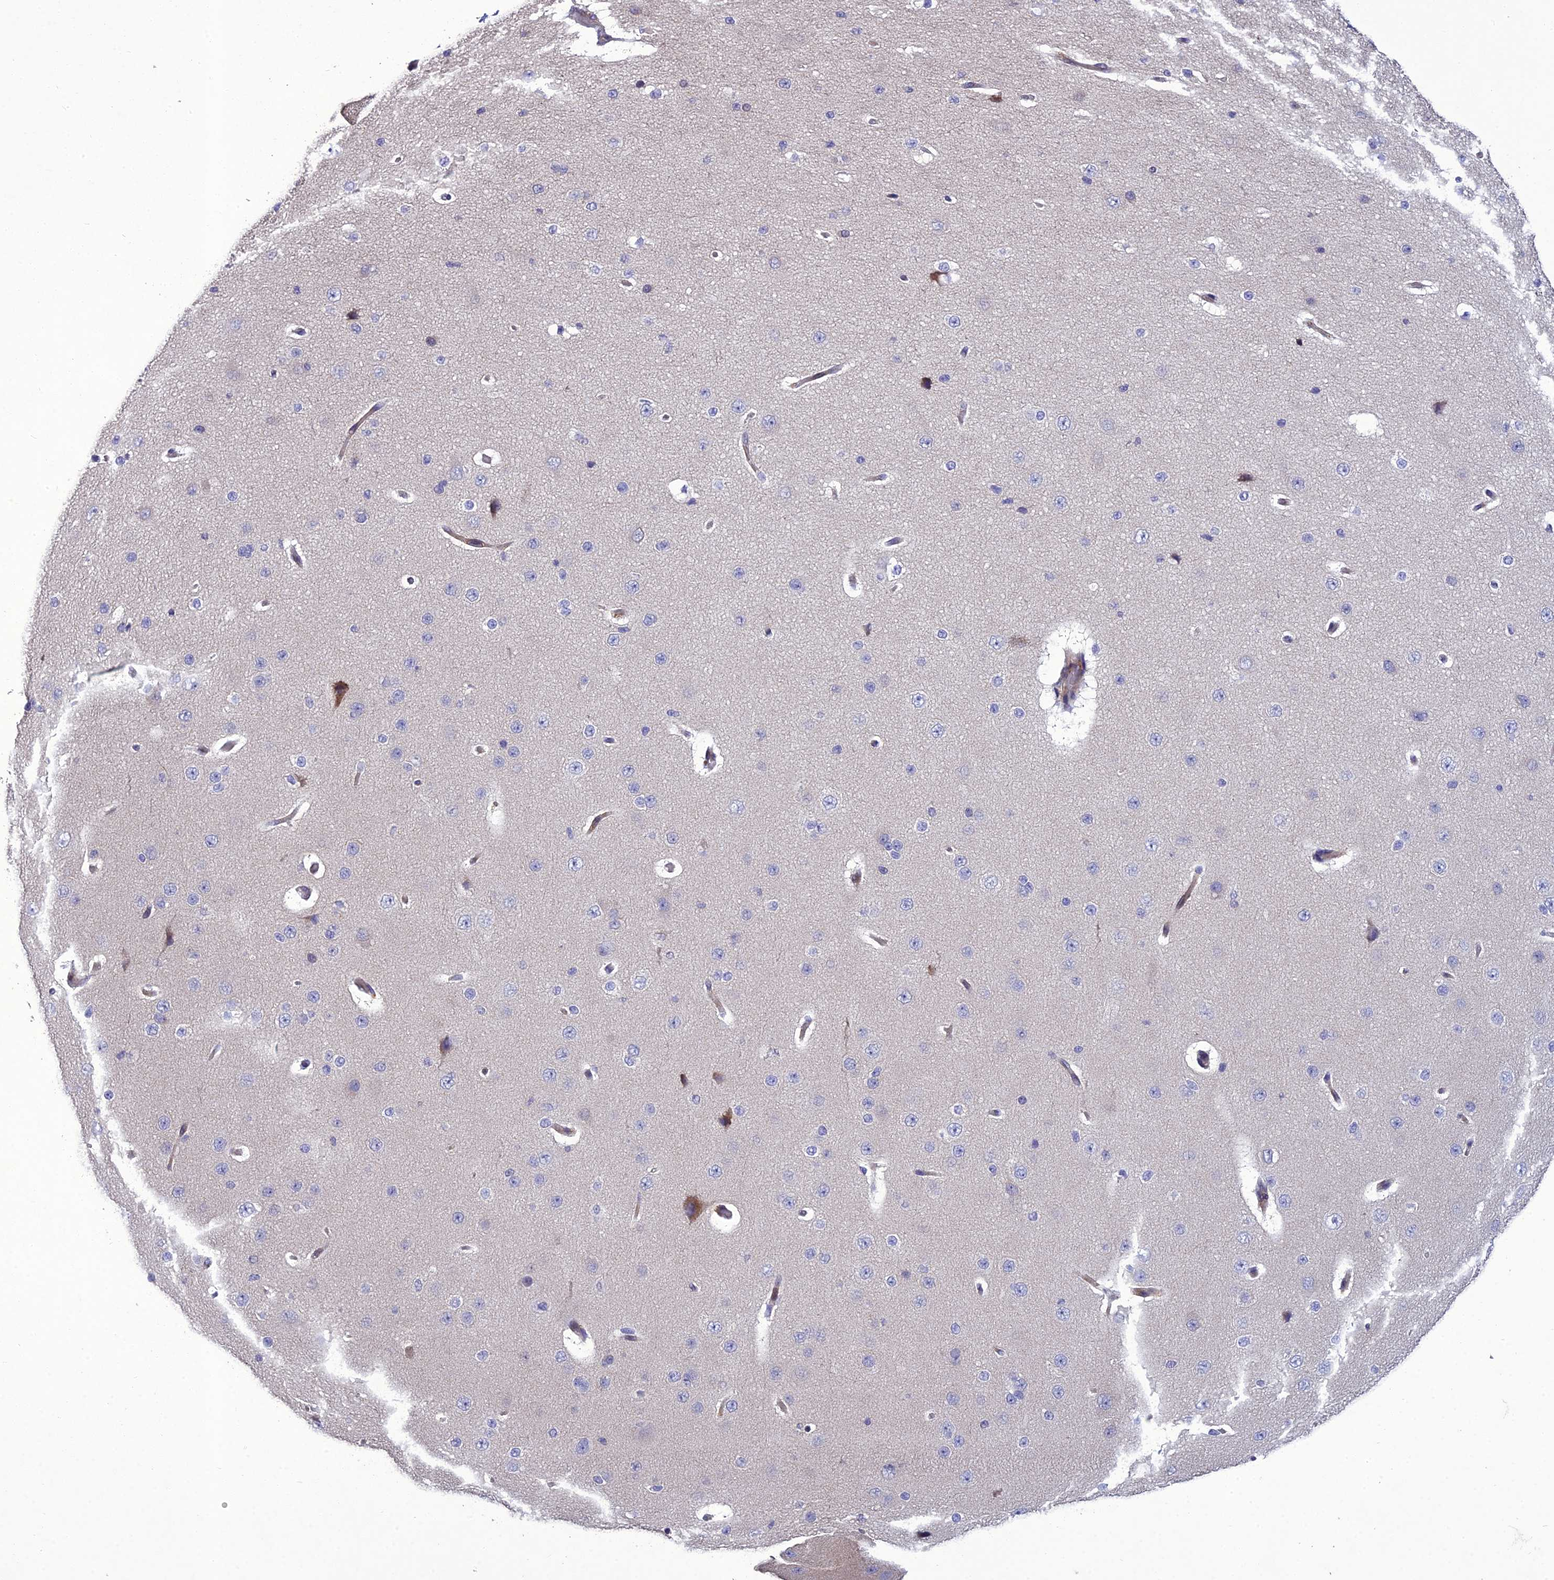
{"staining": {"intensity": "negative", "quantity": "none", "location": "none"}, "tissue": "cerebral cortex", "cell_type": "Endothelial cells", "image_type": "normal", "snomed": [{"axis": "morphology", "description": "Normal tissue, NOS"}, {"axis": "morphology", "description": "Developmental malformation"}, {"axis": "topography", "description": "Cerebral cortex"}], "caption": "Immunohistochemistry (IHC) photomicrograph of normal human cerebral cortex stained for a protein (brown), which displays no staining in endothelial cells.", "gene": "ADIPOR2", "patient": {"sex": "female", "age": 30}}